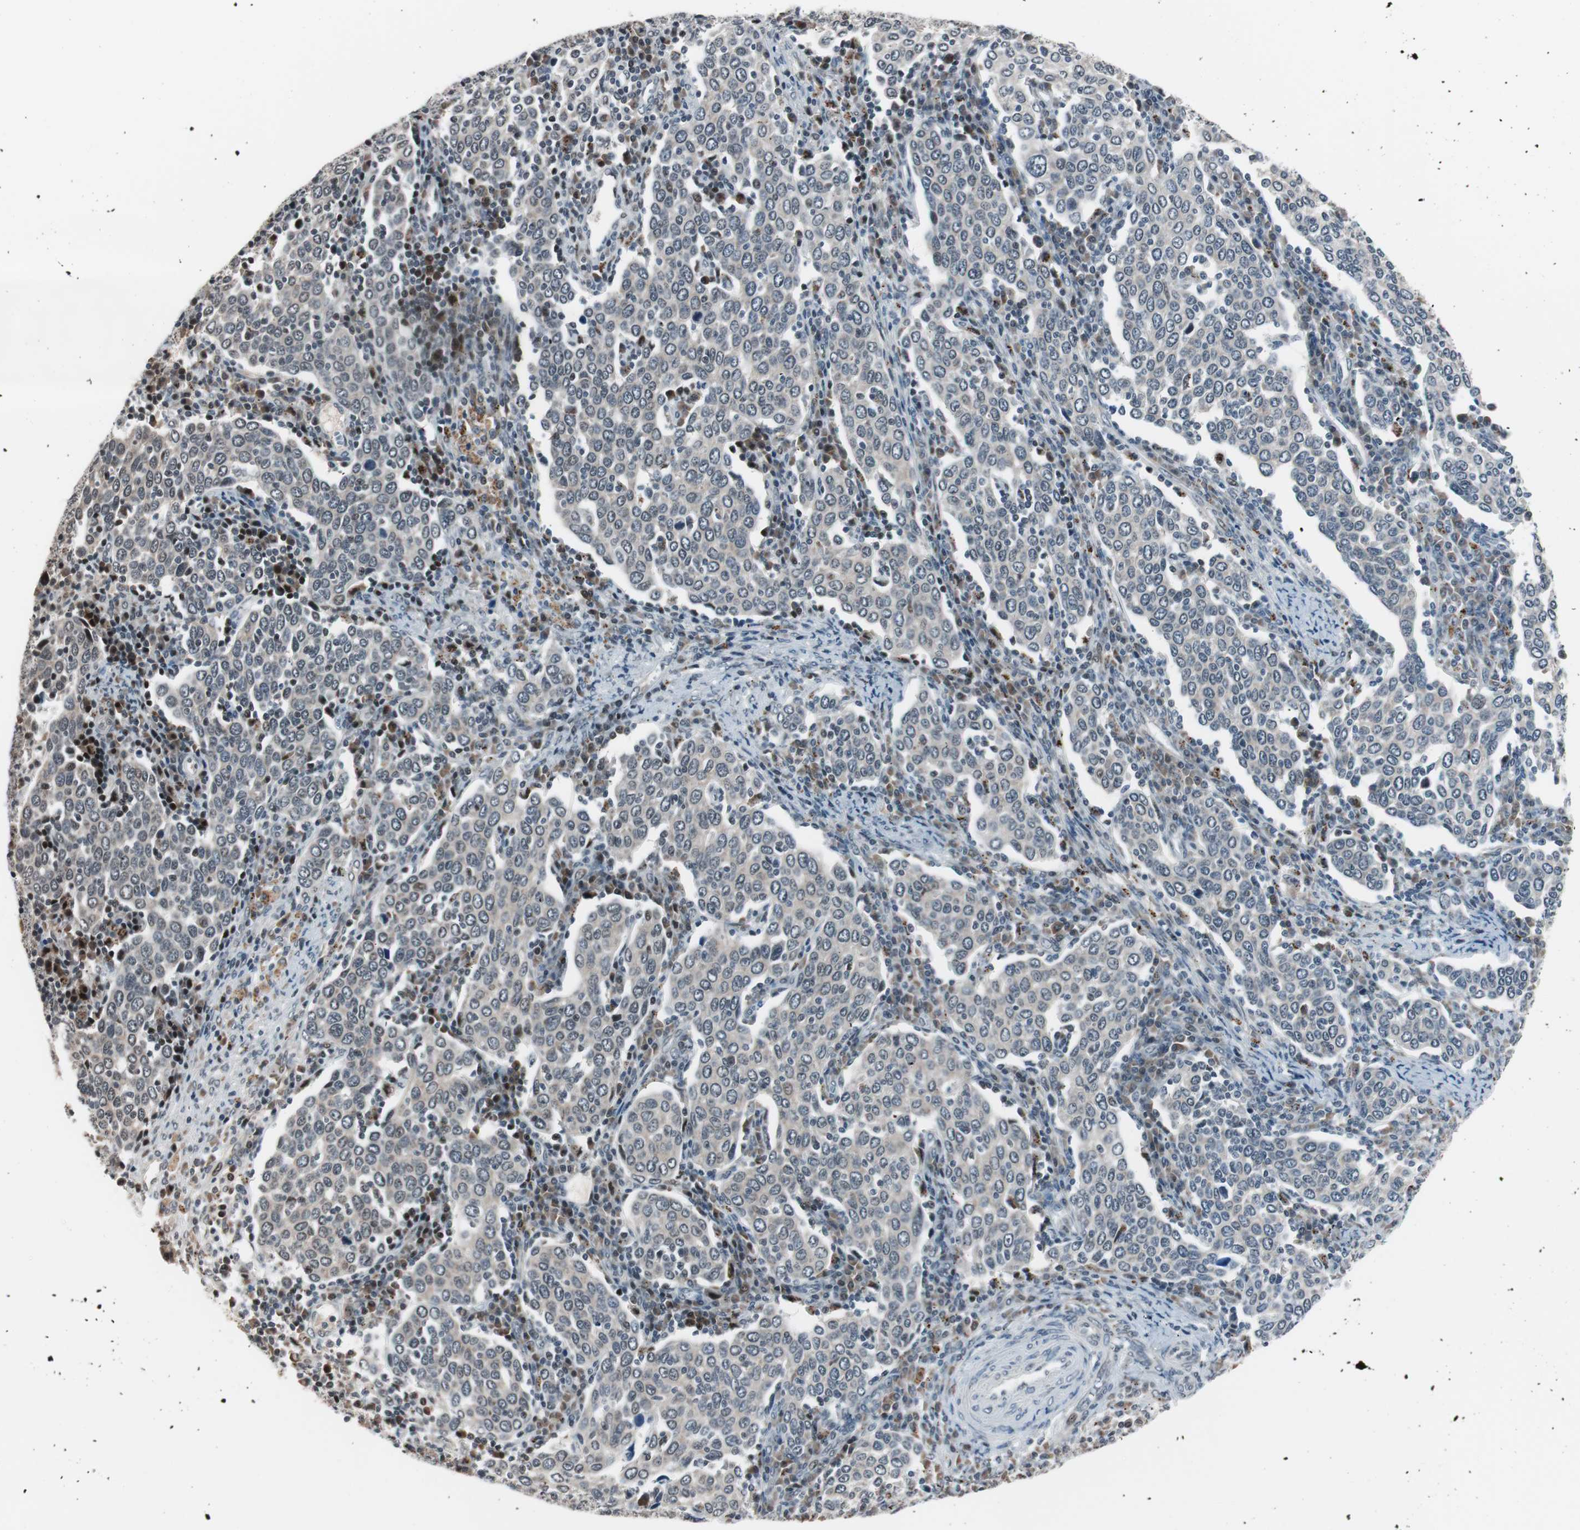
{"staining": {"intensity": "weak", "quantity": "<25%", "location": "cytoplasmic/membranous"}, "tissue": "cervical cancer", "cell_type": "Tumor cells", "image_type": "cancer", "snomed": [{"axis": "morphology", "description": "Squamous cell carcinoma, NOS"}, {"axis": "topography", "description": "Cervix"}], "caption": "A high-resolution micrograph shows immunohistochemistry staining of cervical squamous cell carcinoma, which exhibits no significant positivity in tumor cells.", "gene": "BOLA1", "patient": {"sex": "female", "age": 40}}